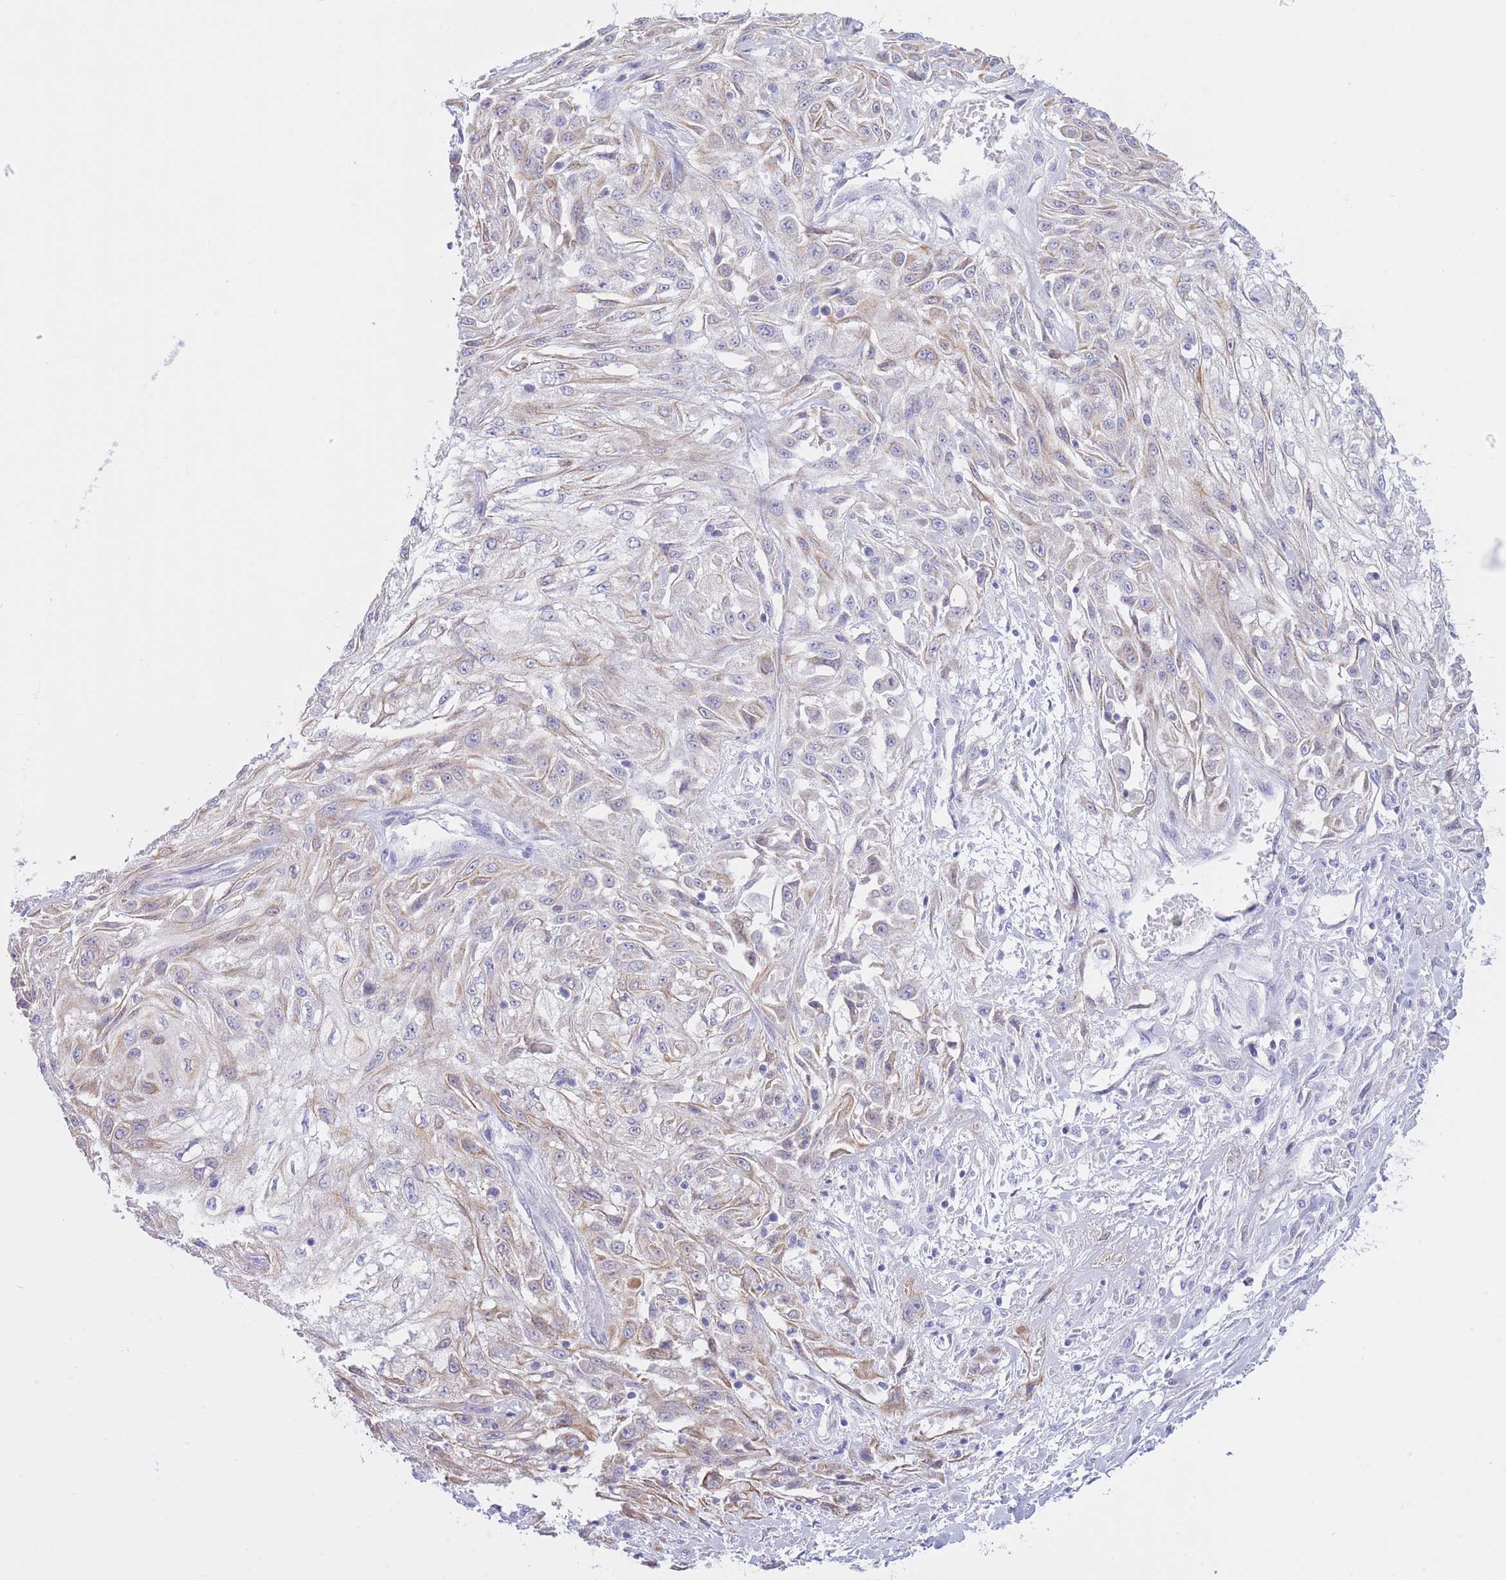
{"staining": {"intensity": "weak", "quantity": "<25%", "location": "cytoplasmic/membranous"}, "tissue": "skin cancer", "cell_type": "Tumor cells", "image_type": "cancer", "snomed": [{"axis": "morphology", "description": "Squamous cell carcinoma, NOS"}, {"axis": "morphology", "description": "Squamous cell carcinoma, metastatic, NOS"}, {"axis": "topography", "description": "Skin"}, {"axis": "topography", "description": "Lymph node"}], "caption": "Immunohistochemistry (IHC) histopathology image of skin cancer stained for a protein (brown), which displays no expression in tumor cells. The staining was performed using DAB (3,3'-diaminobenzidine) to visualize the protein expression in brown, while the nuclei were stained in blue with hematoxylin (Magnification: 20x).", "gene": "NANP", "patient": {"sex": "male", "age": 75}}